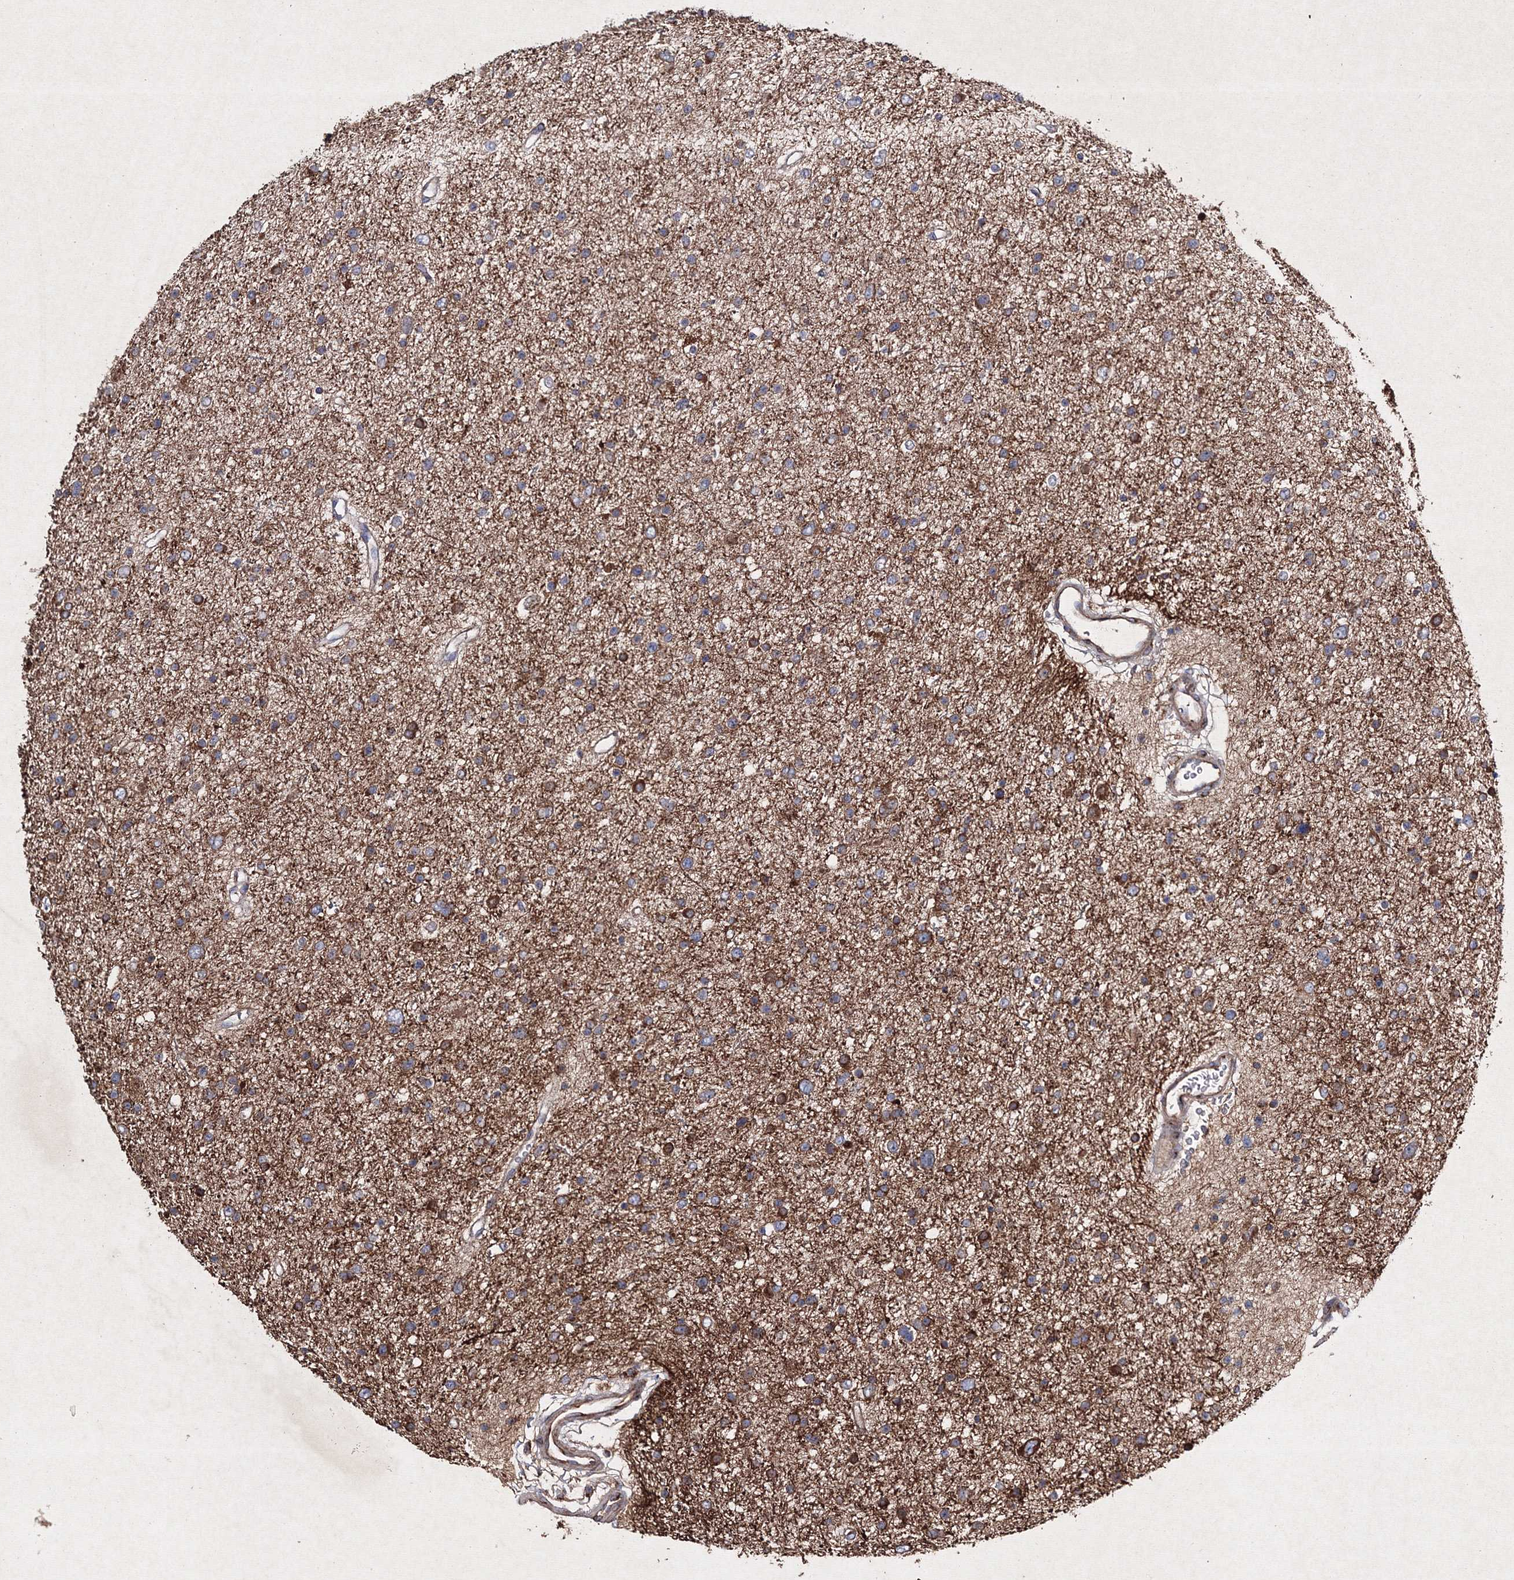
{"staining": {"intensity": "moderate", "quantity": "25%-75%", "location": "cytoplasmic/membranous"}, "tissue": "glioma", "cell_type": "Tumor cells", "image_type": "cancer", "snomed": [{"axis": "morphology", "description": "Glioma, malignant, Low grade"}, {"axis": "topography", "description": "Brain"}], "caption": "Immunohistochemical staining of human glioma displays moderate cytoplasmic/membranous protein expression in approximately 25%-75% of tumor cells.", "gene": "GFM1", "patient": {"sex": "female", "age": 37}}